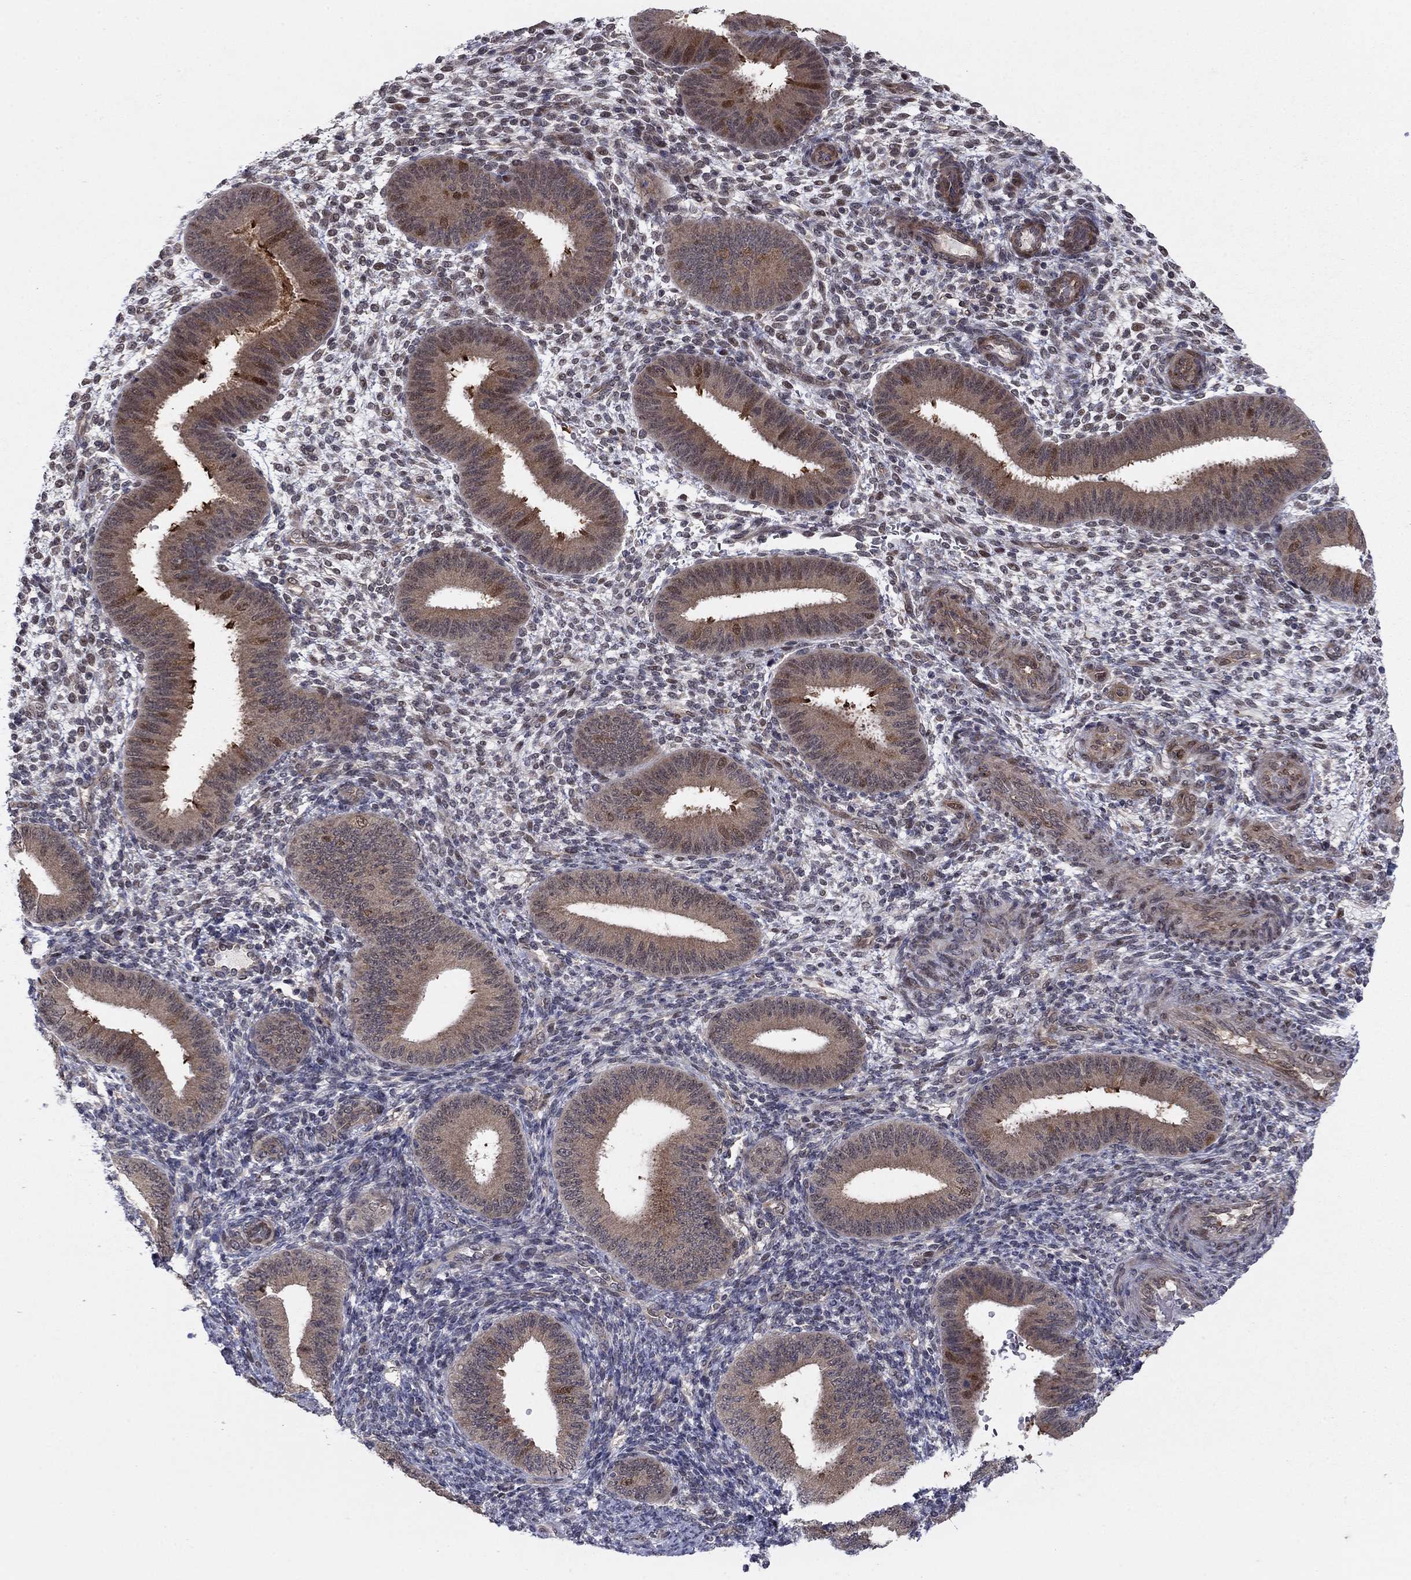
{"staining": {"intensity": "negative", "quantity": "none", "location": "none"}, "tissue": "endometrium", "cell_type": "Cells in endometrial stroma", "image_type": "normal", "snomed": [{"axis": "morphology", "description": "Normal tissue, NOS"}, {"axis": "topography", "description": "Endometrium"}], "caption": "IHC of unremarkable endometrium demonstrates no expression in cells in endometrial stroma. (DAB immunohistochemistry (IHC) with hematoxylin counter stain).", "gene": "PSMC1", "patient": {"sex": "female", "age": 39}}